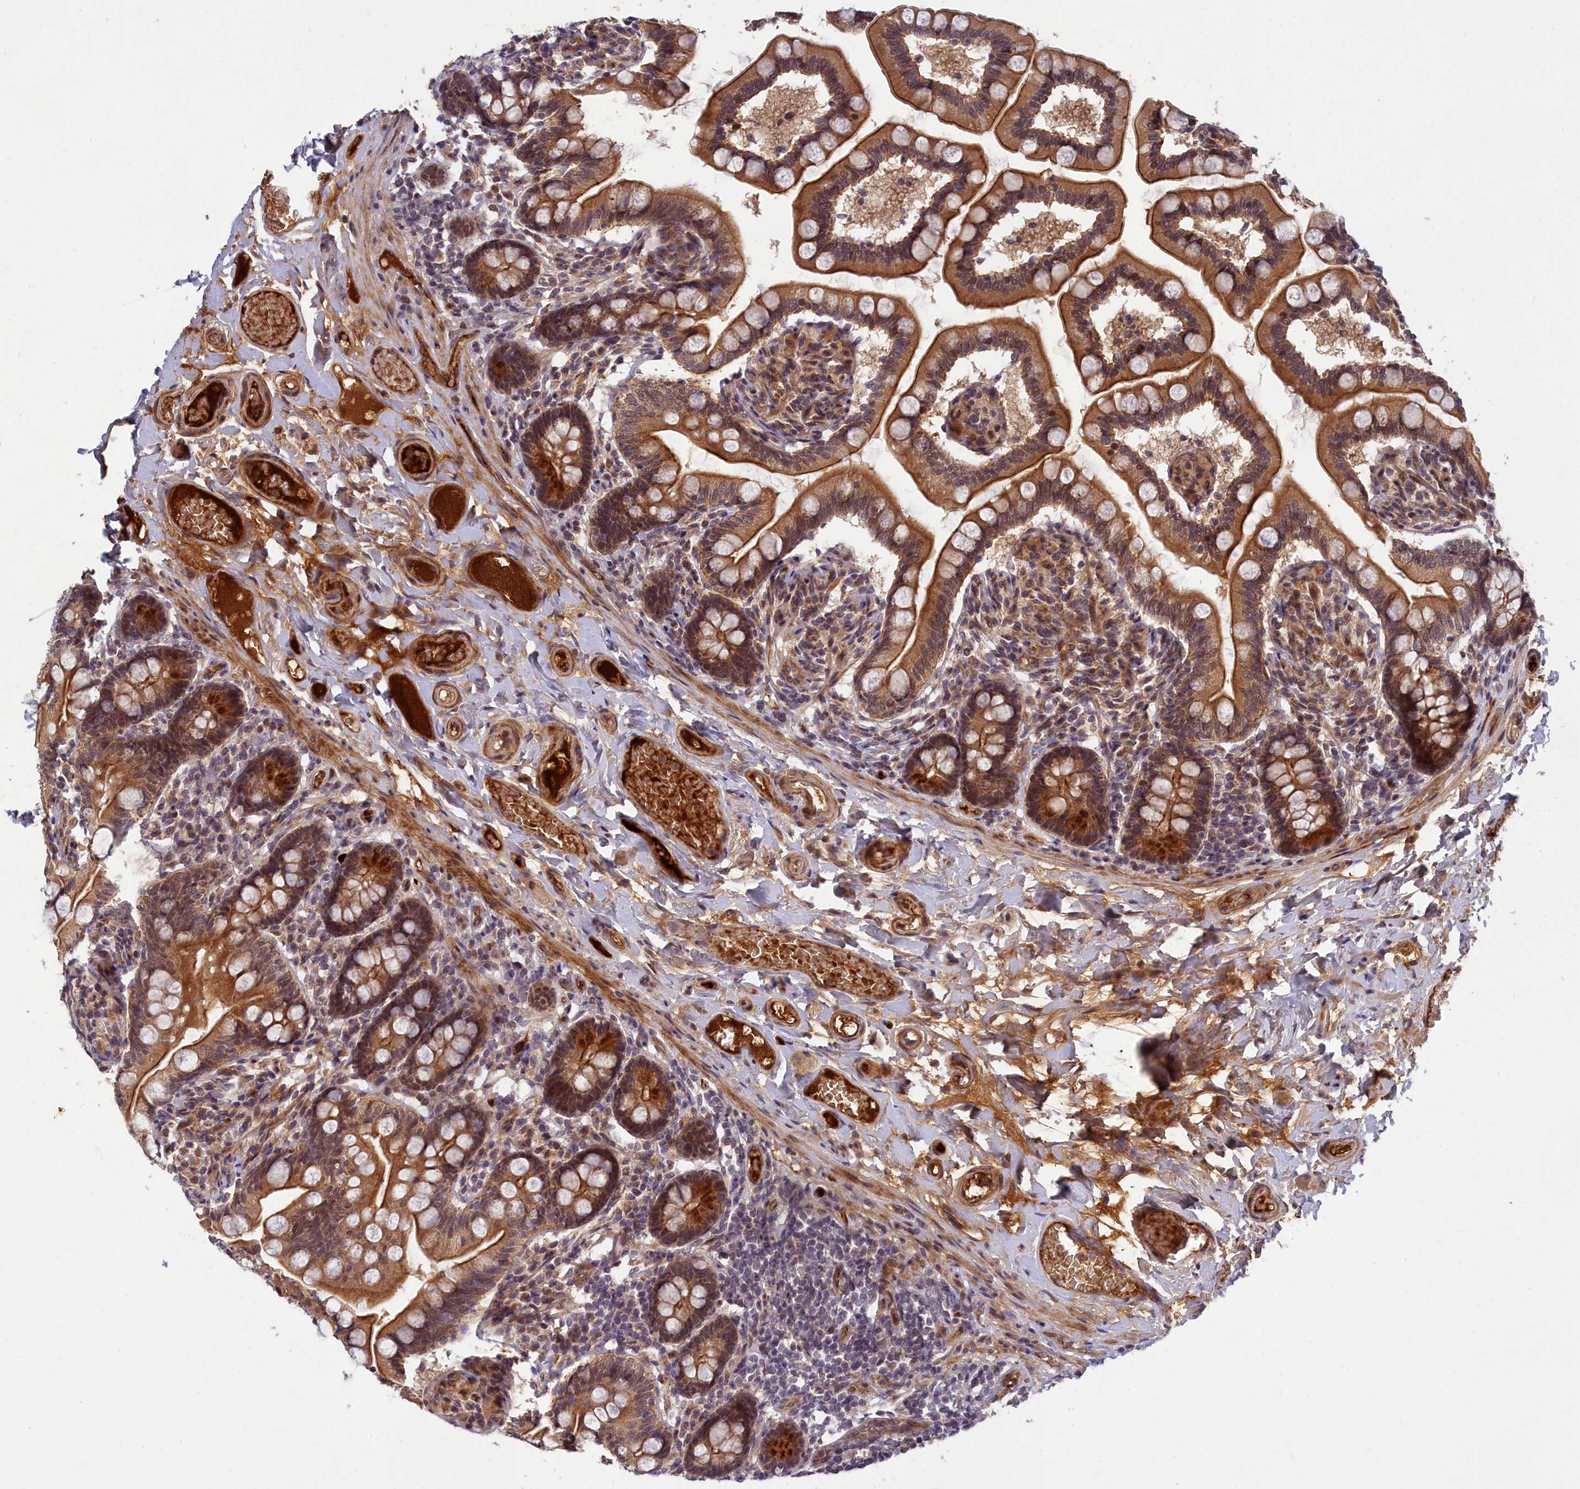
{"staining": {"intensity": "strong", "quantity": ">75%", "location": "cytoplasmic/membranous"}, "tissue": "small intestine", "cell_type": "Glandular cells", "image_type": "normal", "snomed": [{"axis": "morphology", "description": "Normal tissue, NOS"}, {"axis": "topography", "description": "Small intestine"}], "caption": "Immunohistochemical staining of unremarkable human small intestine shows >75% levels of strong cytoplasmic/membranous protein positivity in approximately >75% of glandular cells.", "gene": "EARS2", "patient": {"sex": "female", "age": 64}}